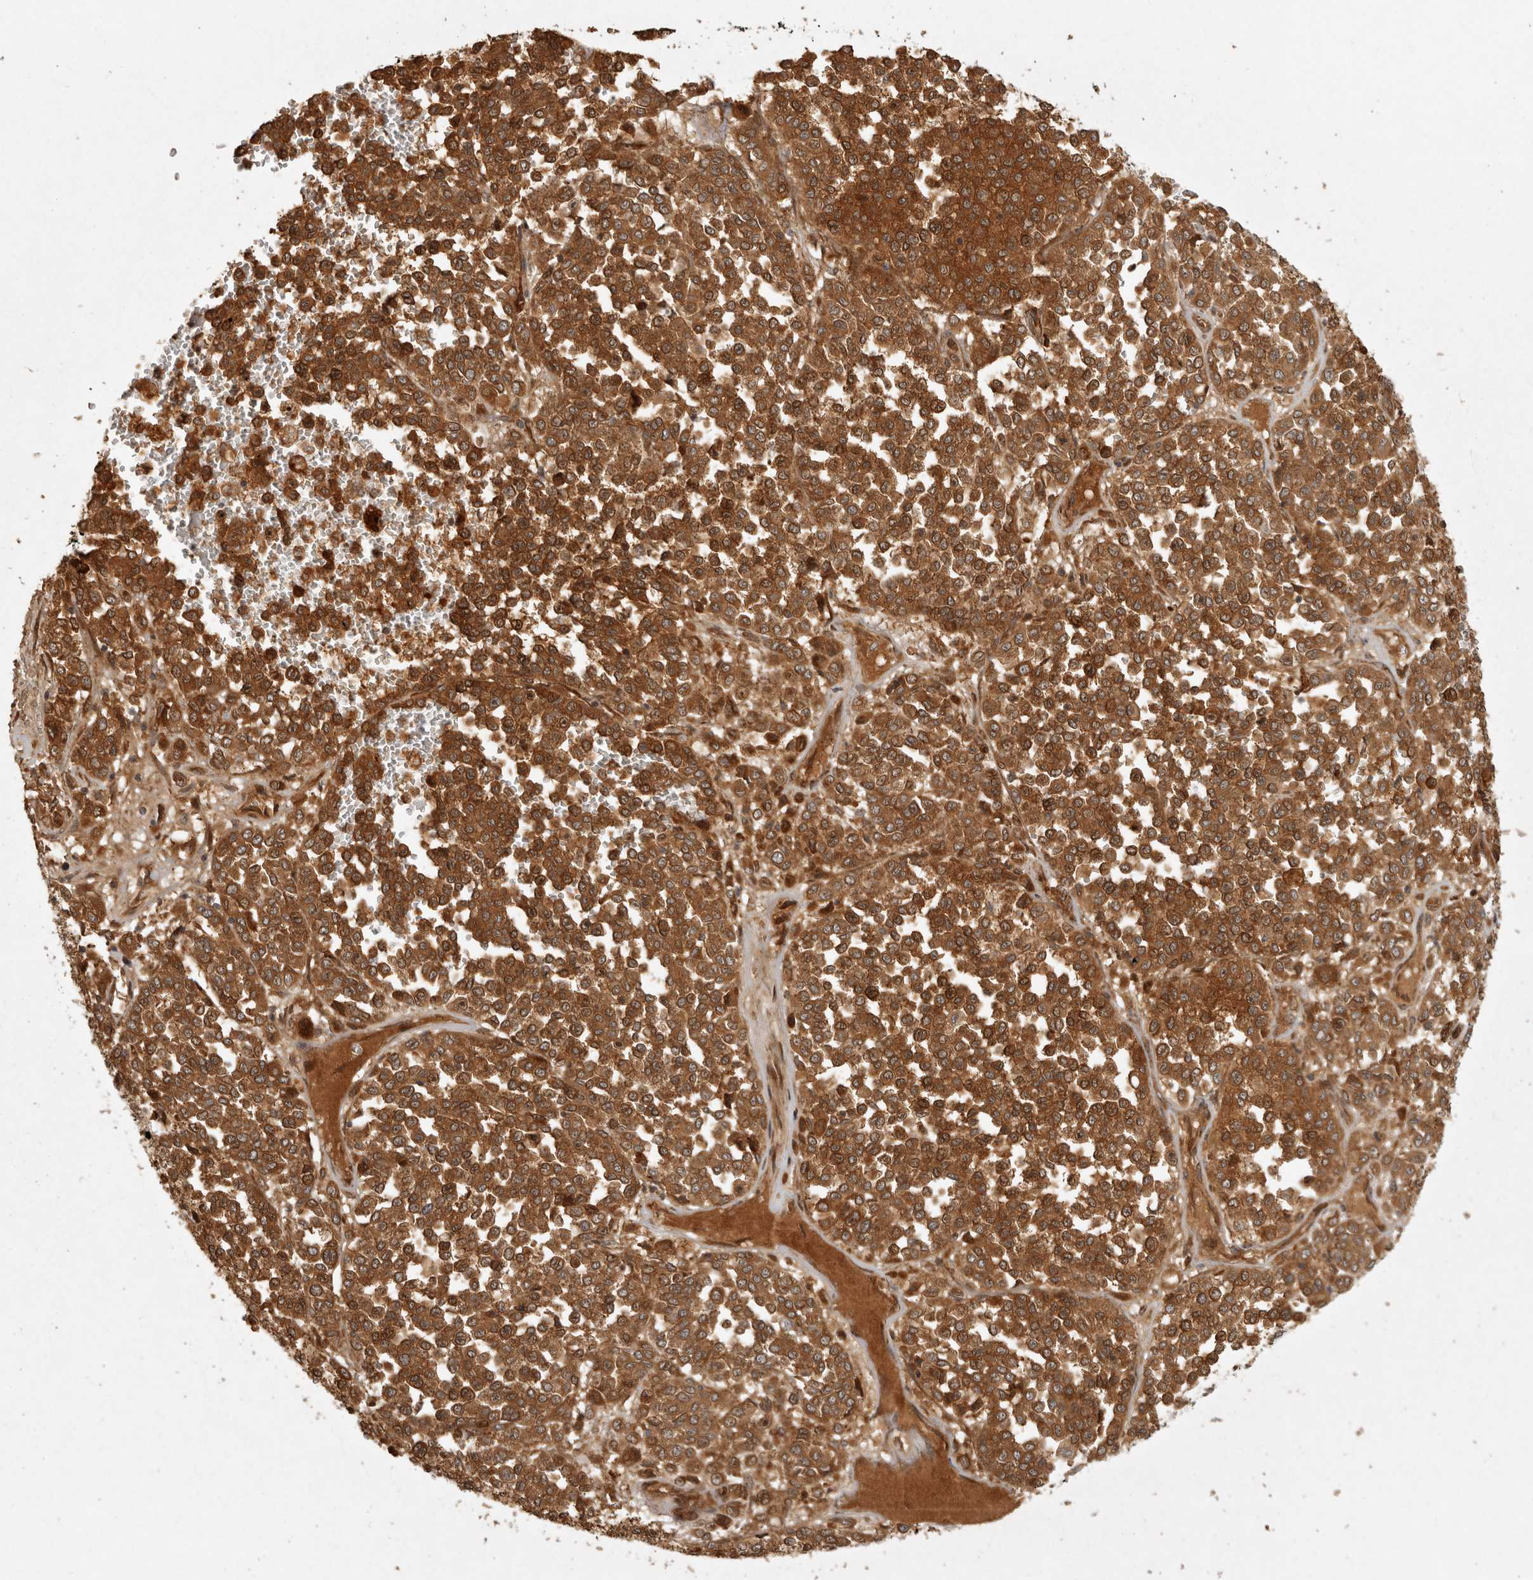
{"staining": {"intensity": "strong", "quantity": ">75%", "location": "cytoplasmic/membranous"}, "tissue": "melanoma", "cell_type": "Tumor cells", "image_type": "cancer", "snomed": [{"axis": "morphology", "description": "Malignant melanoma, Metastatic site"}, {"axis": "topography", "description": "Pancreas"}], "caption": "Human malignant melanoma (metastatic site) stained with a brown dye displays strong cytoplasmic/membranous positive expression in approximately >75% of tumor cells.", "gene": "CAMSAP2", "patient": {"sex": "female", "age": 30}}